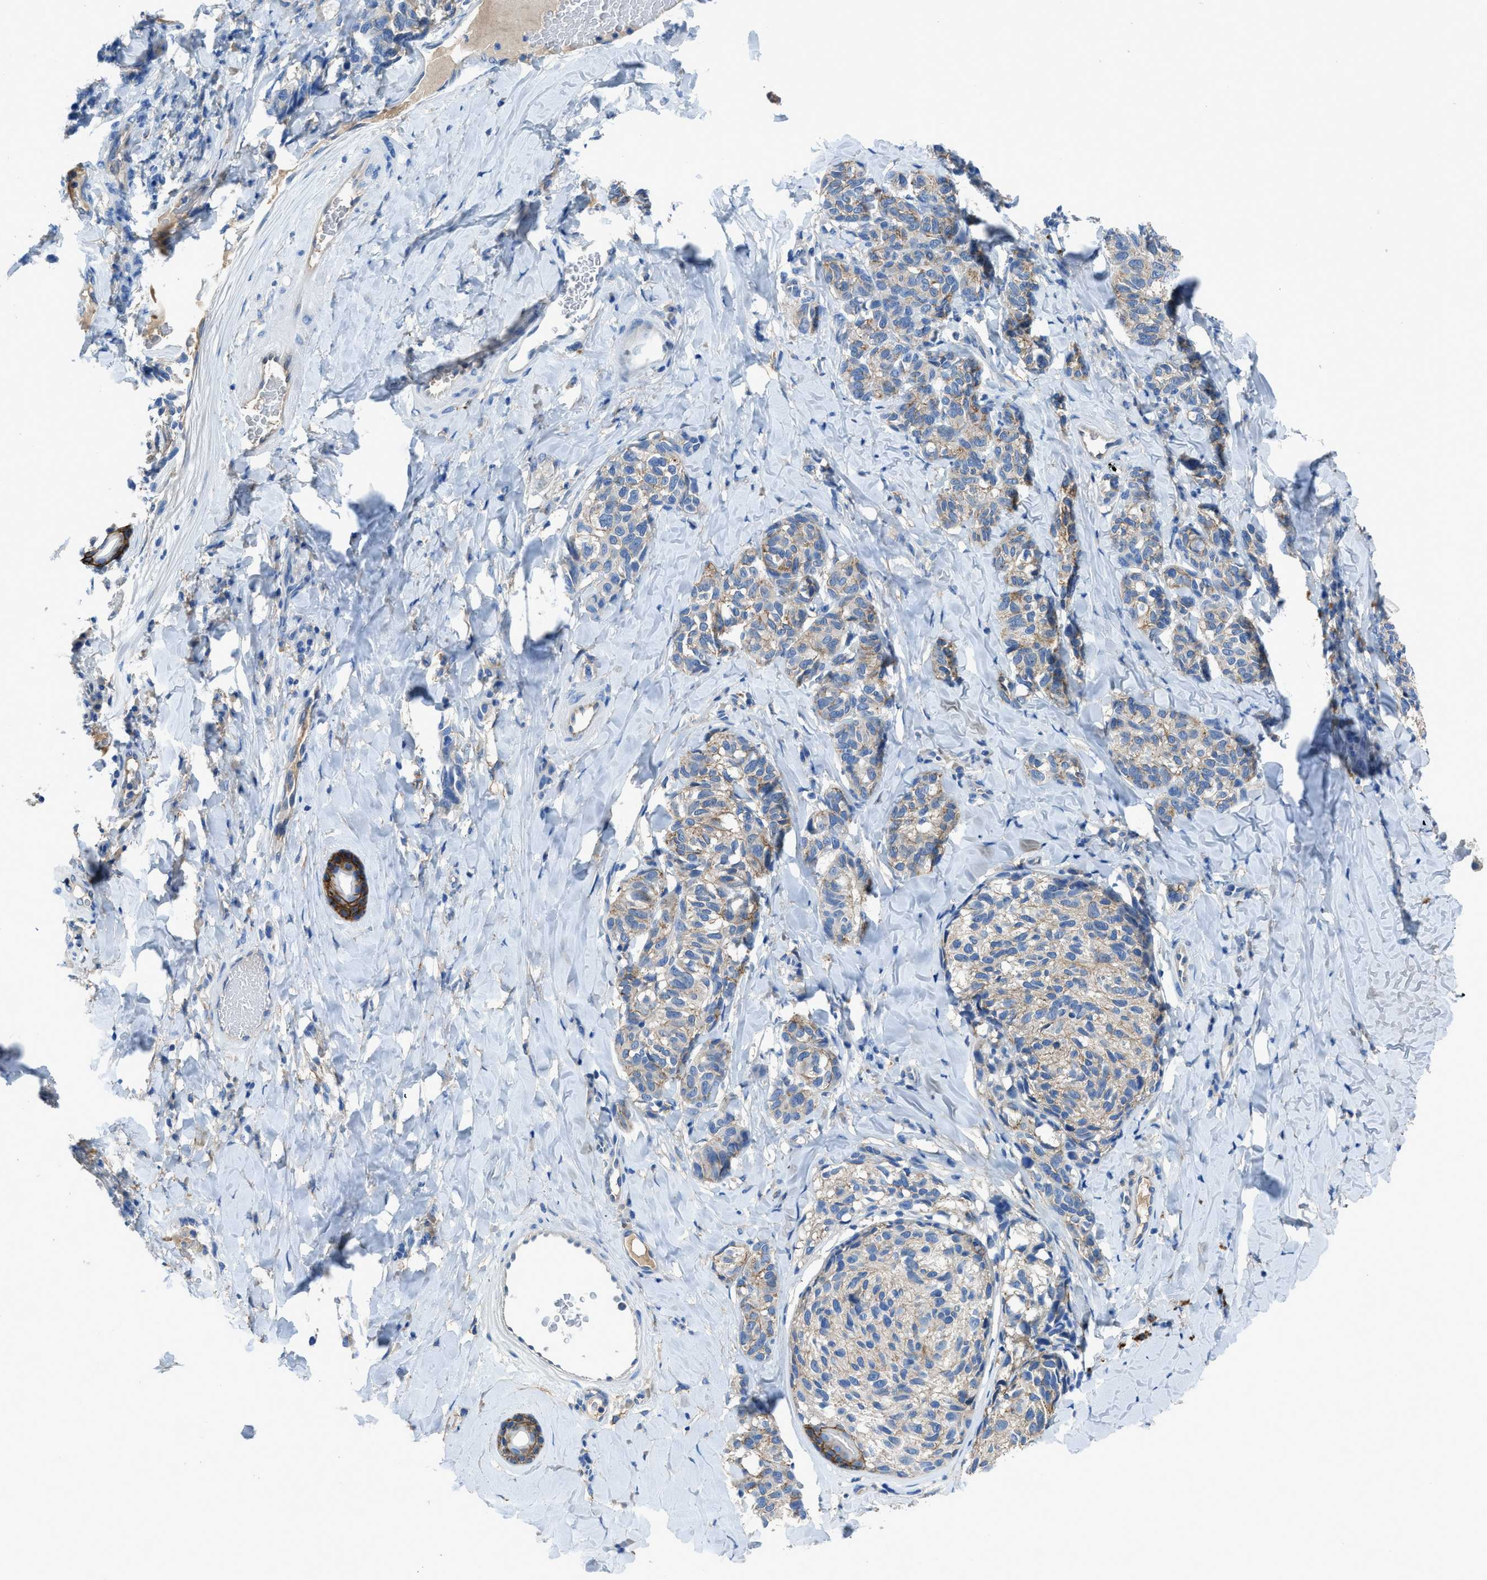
{"staining": {"intensity": "weak", "quantity": "25%-75%", "location": "cytoplasmic/membranous"}, "tissue": "melanoma", "cell_type": "Tumor cells", "image_type": "cancer", "snomed": [{"axis": "morphology", "description": "Malignant melanoma, NOS"}, {"axis": "topography", "description": "Skin"}], "caption": "Immunohistochemical staining of melanoma exhibits low levels of weak cytoplasmic/membranous protein staining in approximately 25%-75% of tumor cells.", "gene": "PTGFRN", "patient": {"sex": "female", "age": 73}}